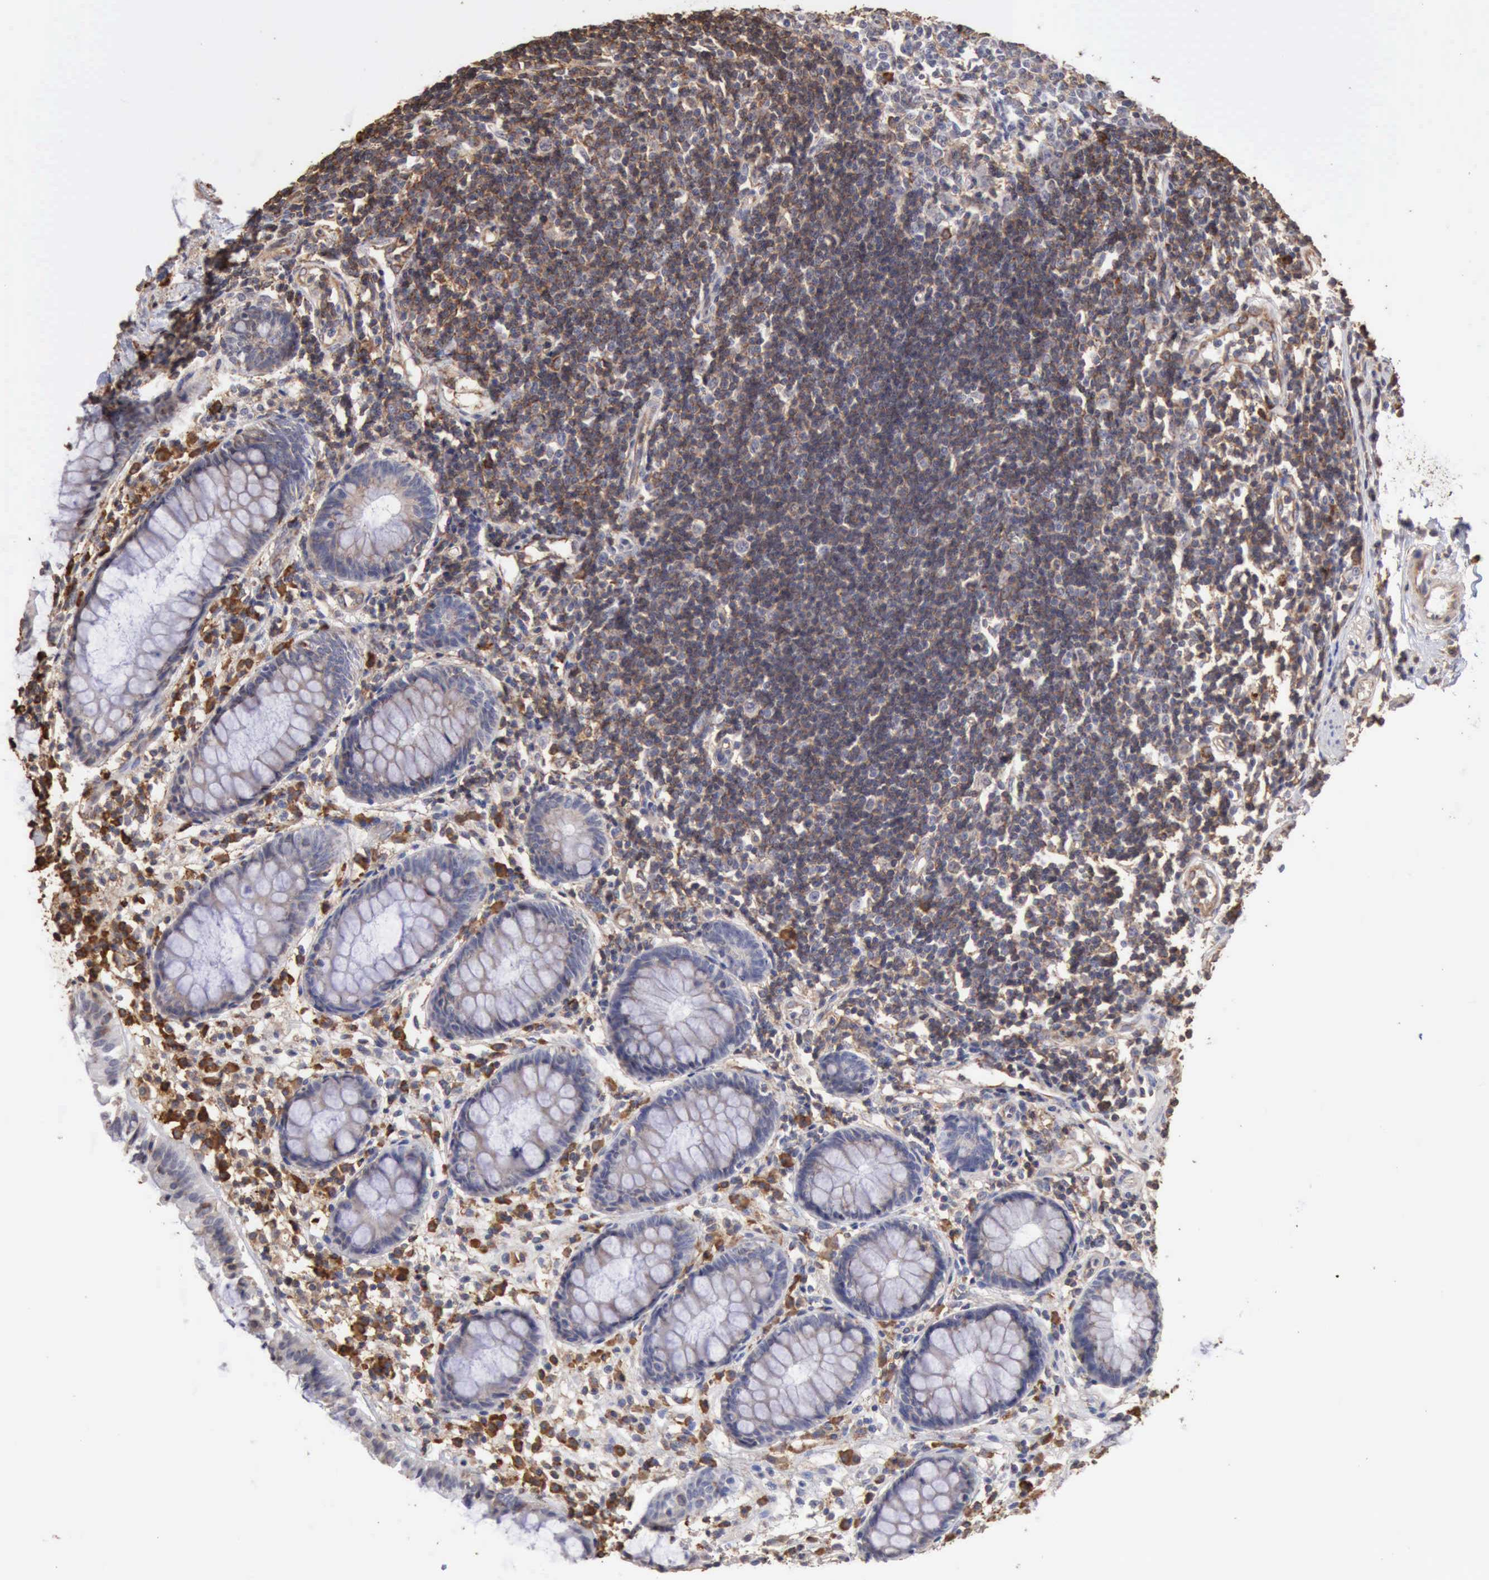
{"staining": {"intensity": "negative", "quantity": "none", "location": "none"}, "tissue": "rectum", "cell_type": "Glandular cells", "image_type": "normal", "snomed": [{"axis": "morphology", "description": "Normal tissue, NOS"}, {"axis": "topography", "description": "Rectum"}], "caption": "Immunohistochemistry (IHC) image of benign rectum: rectum stained with DAB (3,3'-diaminobenzidine) shows no significant protein staining in glandular cells.", "gene": "GPR101", "patient": {"sex": "female", "age": 66}}